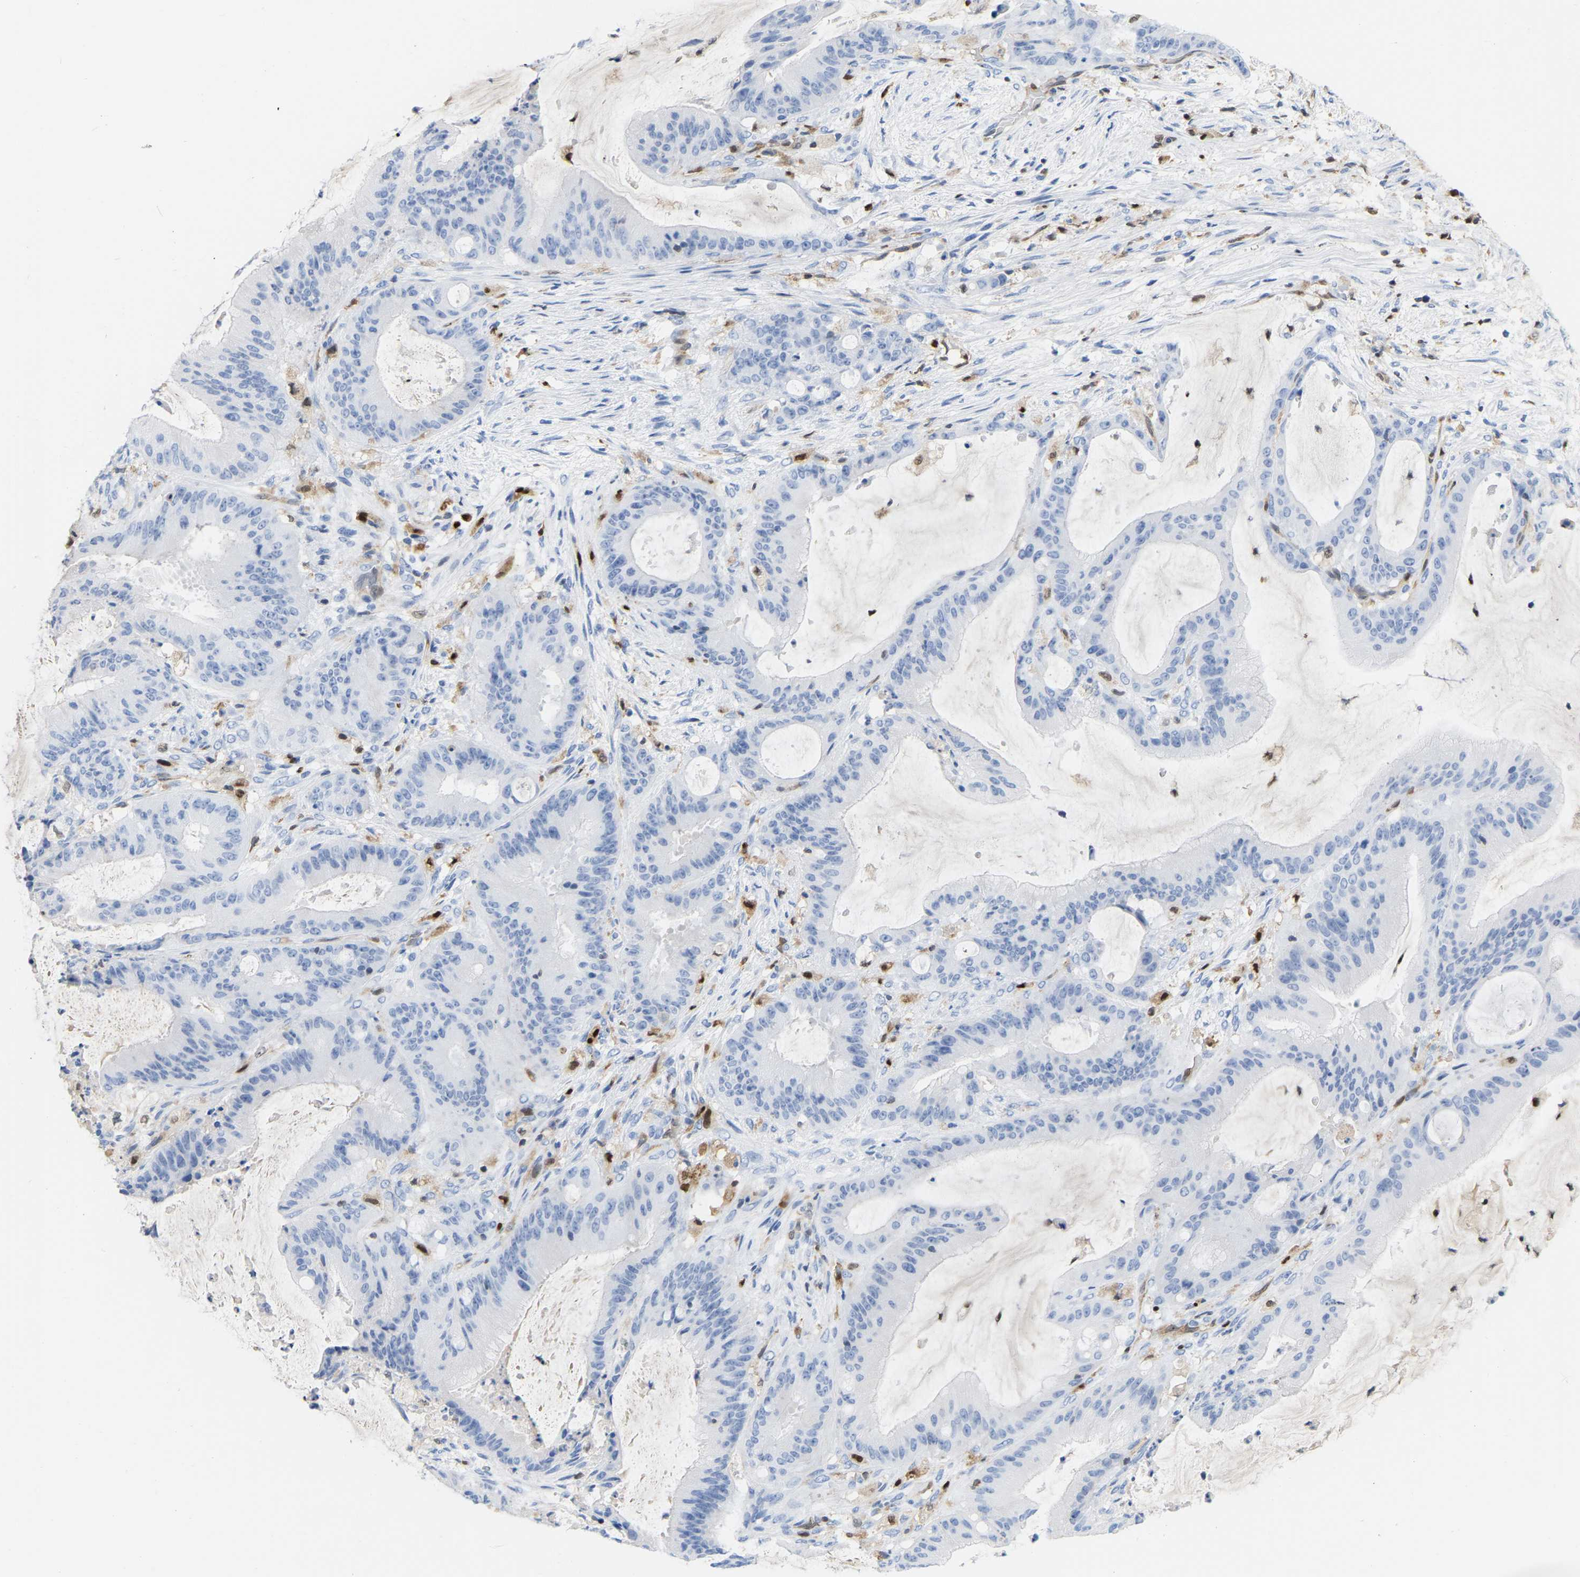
{"staining": {"intensity": "negative", "quantity": "none", "location": "none"}, "tissue": "liver cancer", "cell_type": "Tumor cells", "image_type": "cancer", "snomed": [{"axis": "morphology", "description": "Normal tissue, NOS"}, {"axis": "morphology", "description": "Cholangiocarcinoma"}, {"axis": "topography", "description": "Liver"}, {"axis": "topography", "description": "Peripheral nerve tissue"}], "caption": "A histopathology image of cholangiocarcinoma (liver) stained for a protein exhibits no brown staining in tumor cells. (DAB IHC with hematoxylin counter stain).", "gene": "GIMAP4", "patient": {"sex": "female", "age": 73}}